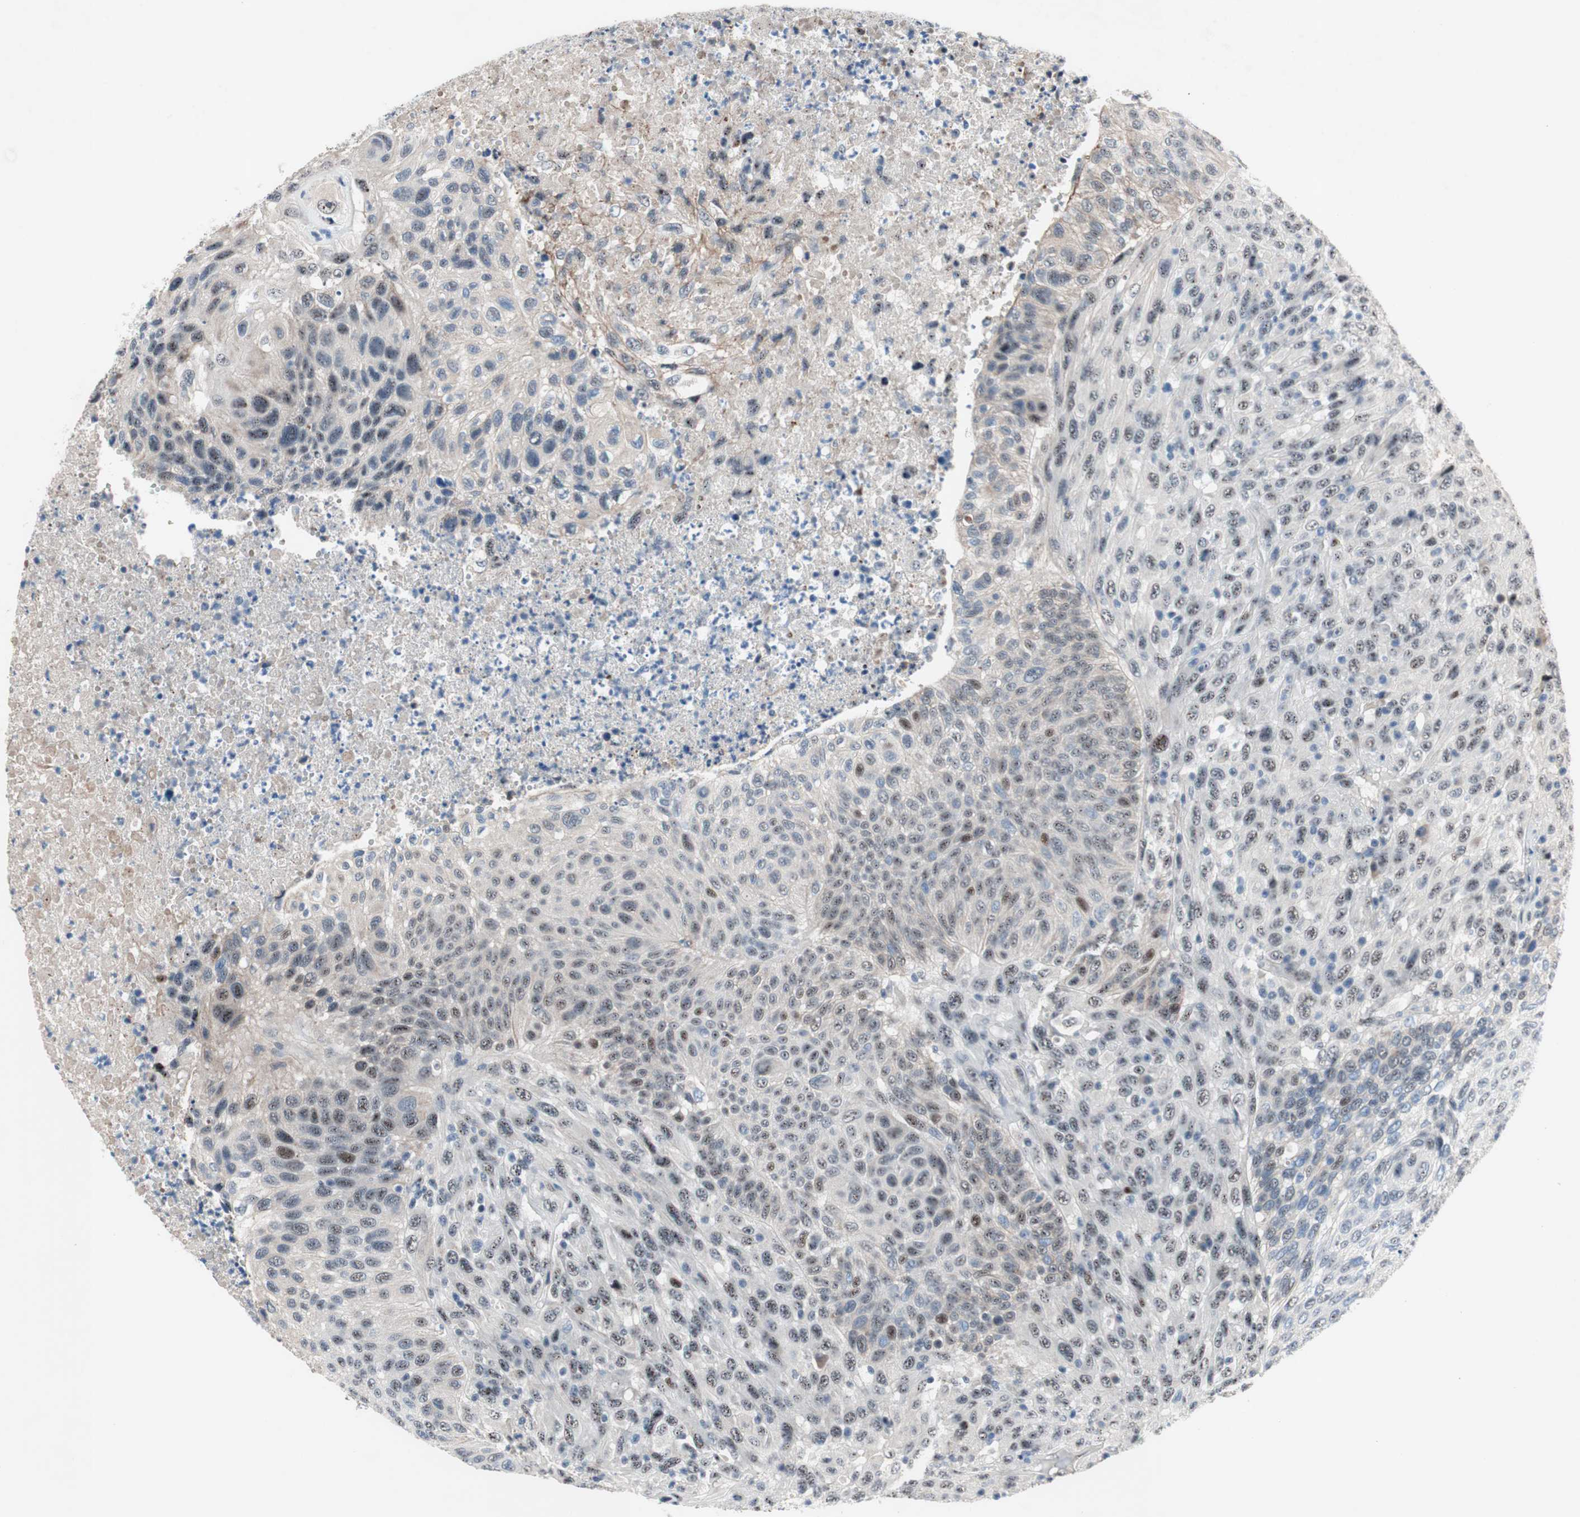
{"staining": {"intensity": "weak", "quantity": "25%-75%", "location": "nuclear"}, "tissue": "urothelial cancer", "cell_type": "Tumor cells", "image_type": "cancer", "snomed": [{"axis": "morphology", "description": "Urothelial carcinoma, High grade"}, {"axis": "topography", "description": "Urinary bladder"}], "caption": "Immunohistochemical staining of urothelial carcinoma (high-grade) demonstrates low levels of weak nuclear protein positivity in approximately 25%-75% of tumor cells.", "gene": "SOX7", "patient": {"sex": "male", "age": 66}}